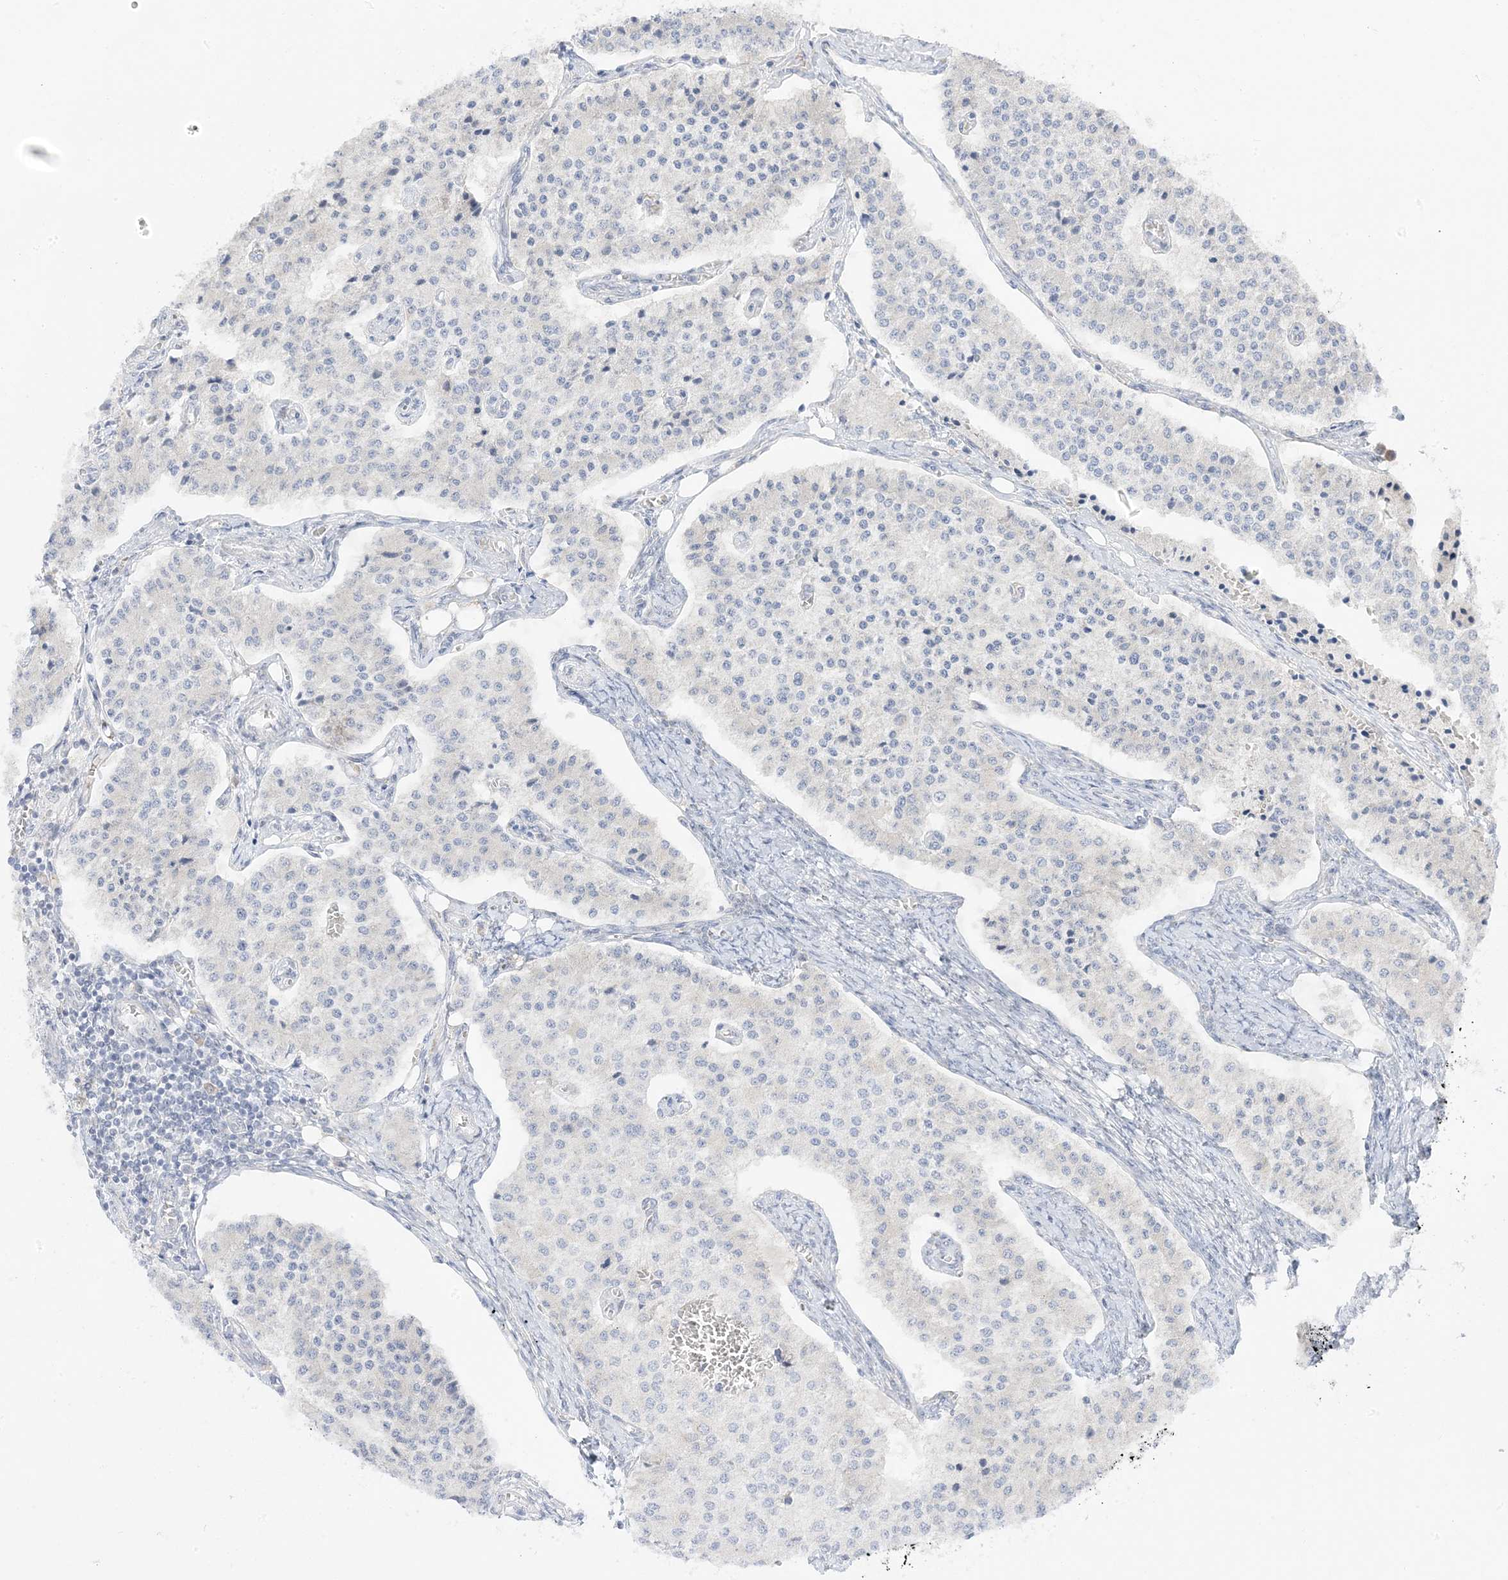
{"staining": {"intensity": "negative", "quantity": "none", "location": "none"}, "tissue": "carcinoid", "cell_type": "Tumor cells", "image_type": "cancer", "snomed": [{"axis": "morphology", "description": "Carcinoid, malignant, NOS"}, {"axis": "topography", "description": "Colon"}], "caption": "There is no significant expression in tumor cells of carcinoid.", "gene": "C2CD2", "patient": {"sex": "female", "age": 52}}